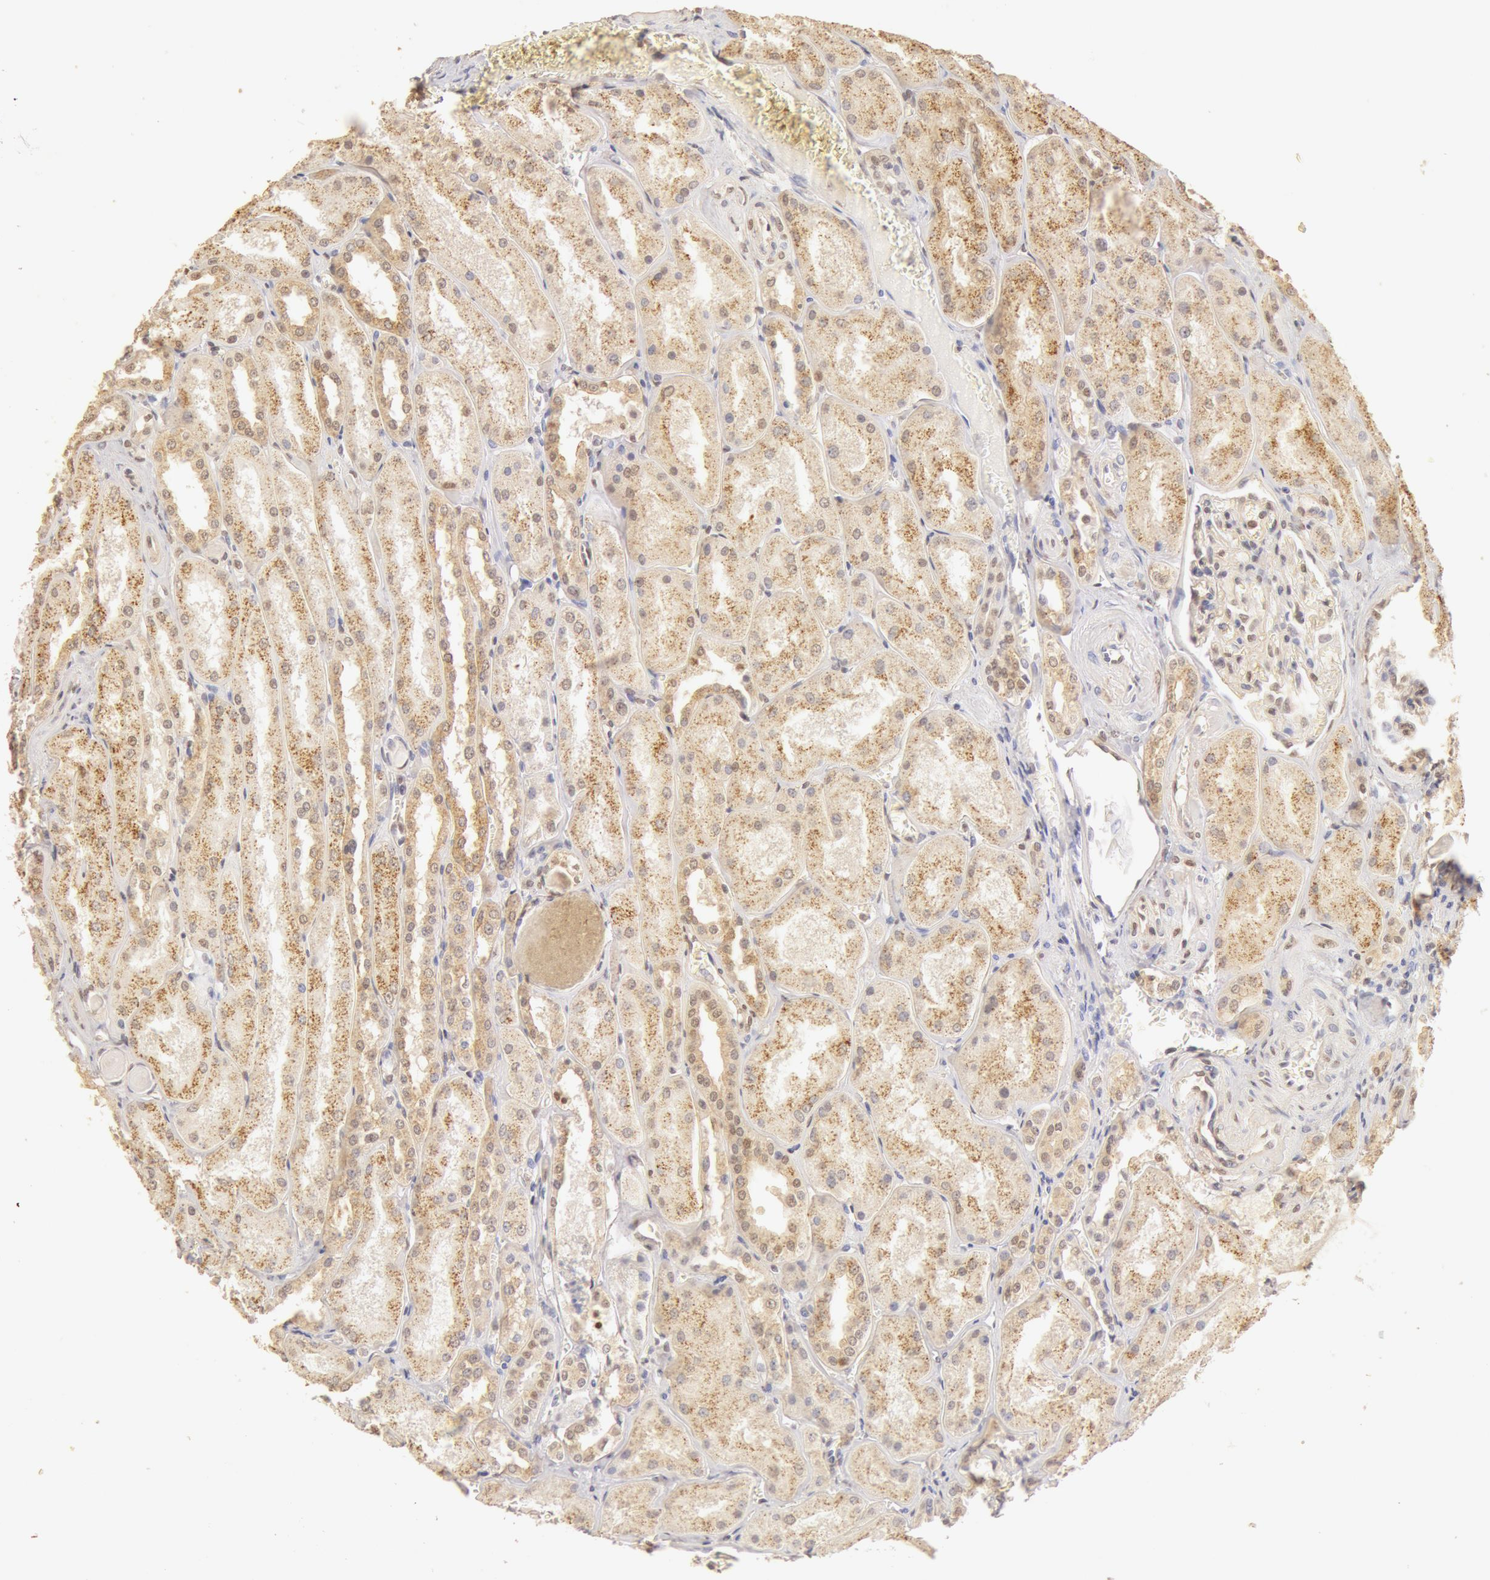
{"staining": {"intensity": "weak", "quantity": ">75%", "location": "cytoplasmic/membranous"}, "tissue": "kidney", "cell_type": "Cells in glomeruli", "image_type": "normal", "snomed": [{"axis": "morphology", "description": "Normal tissue, NOS"}, {"axis": "topography", "description": "Kidney"}], "caption": "Protein analysis of unremarkable kidney demonstrates weak cytoplasmic/membranous expression in approximately >75% of cells in glomeruli.", "gene": "SNRNP70", "patient": {"sex": "male", "age": 61}}